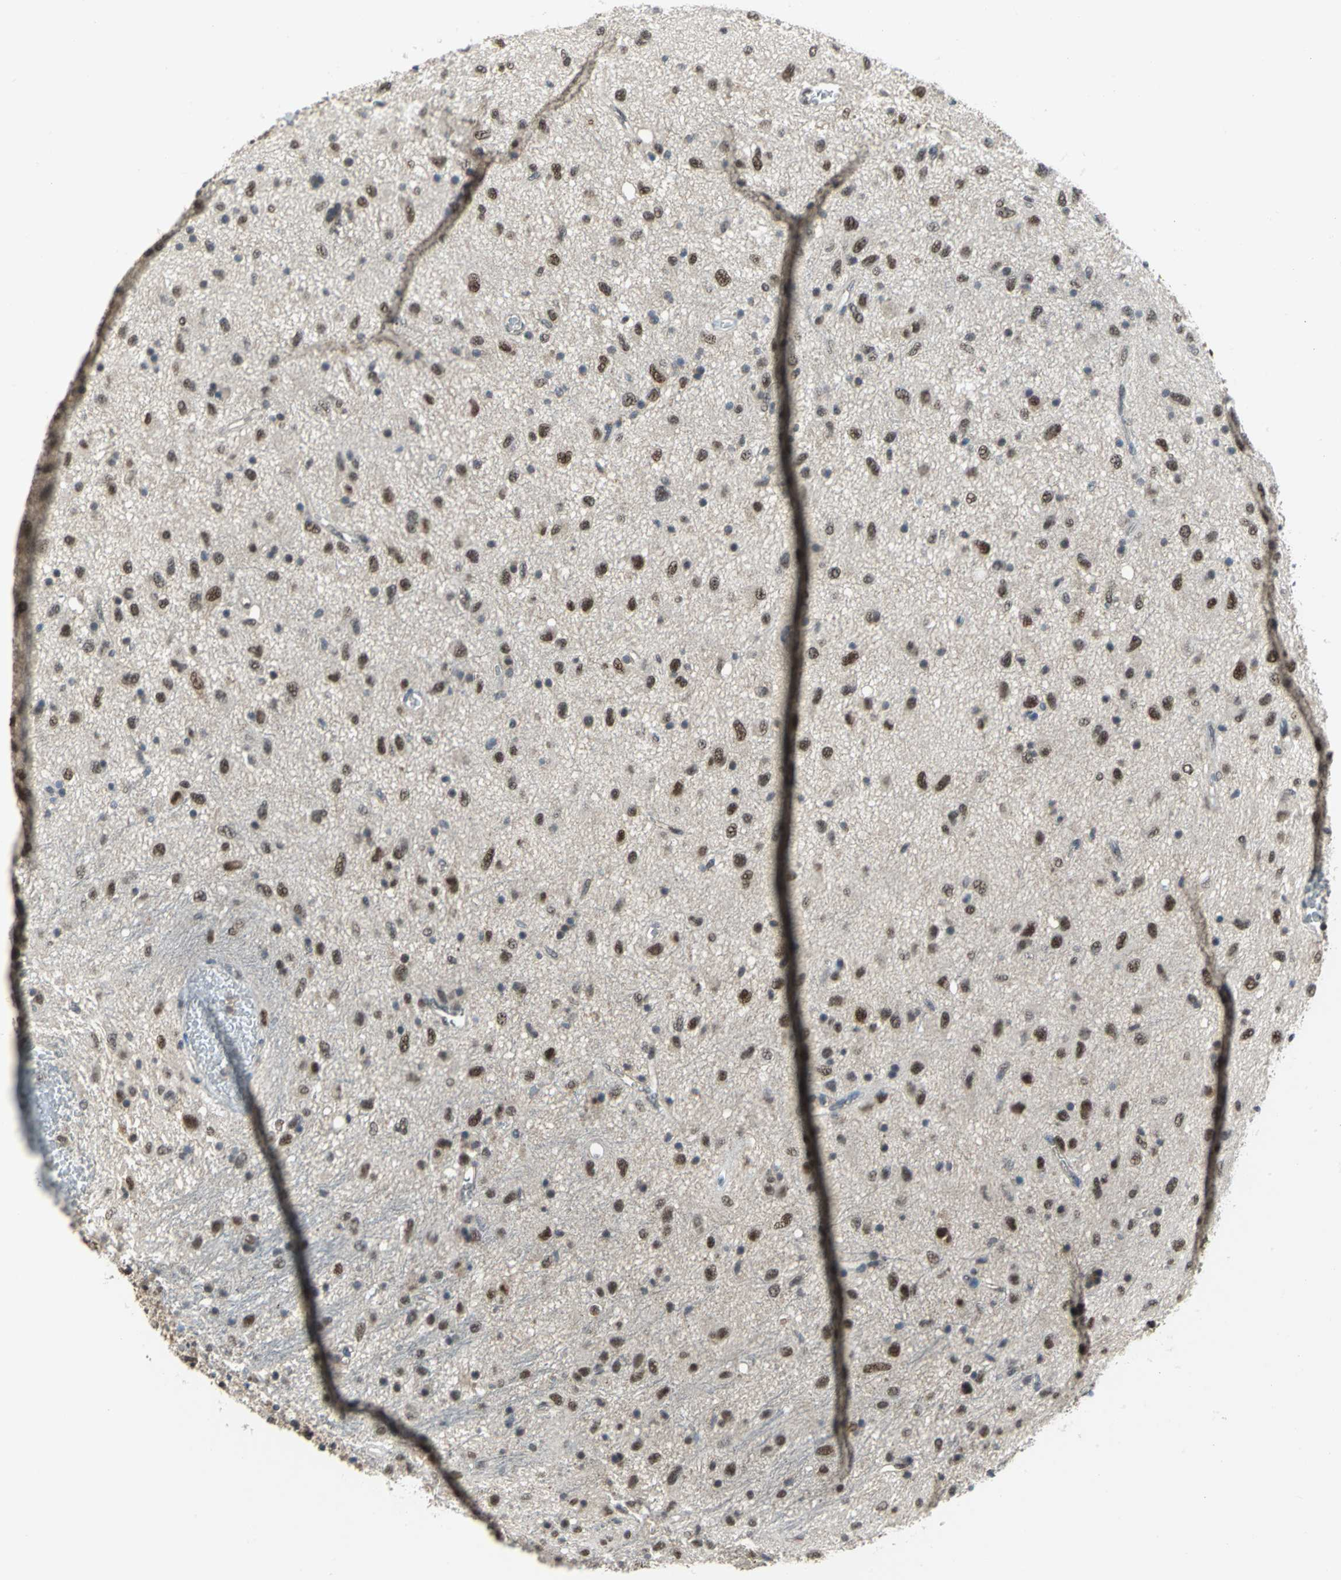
{"staining": {"intensity": "weak", "quantity": "<25%", "location": "nuclear"}, "tissue": "glioma", "cell_type": "Tumor cells", "image_type": "cancer", "snomed": [{"axis": "morphology", "description": "Glioma, malignant, Low grade"}, {"axis": "topography", "description": "Brain"}], "caption": "Immunohistochemistry (IHC) of human malignant glioma (low-grade) shows no staining in tumor cells.", "gene": "PSMA4", "patient": {"sex": "male", "age": 77}}